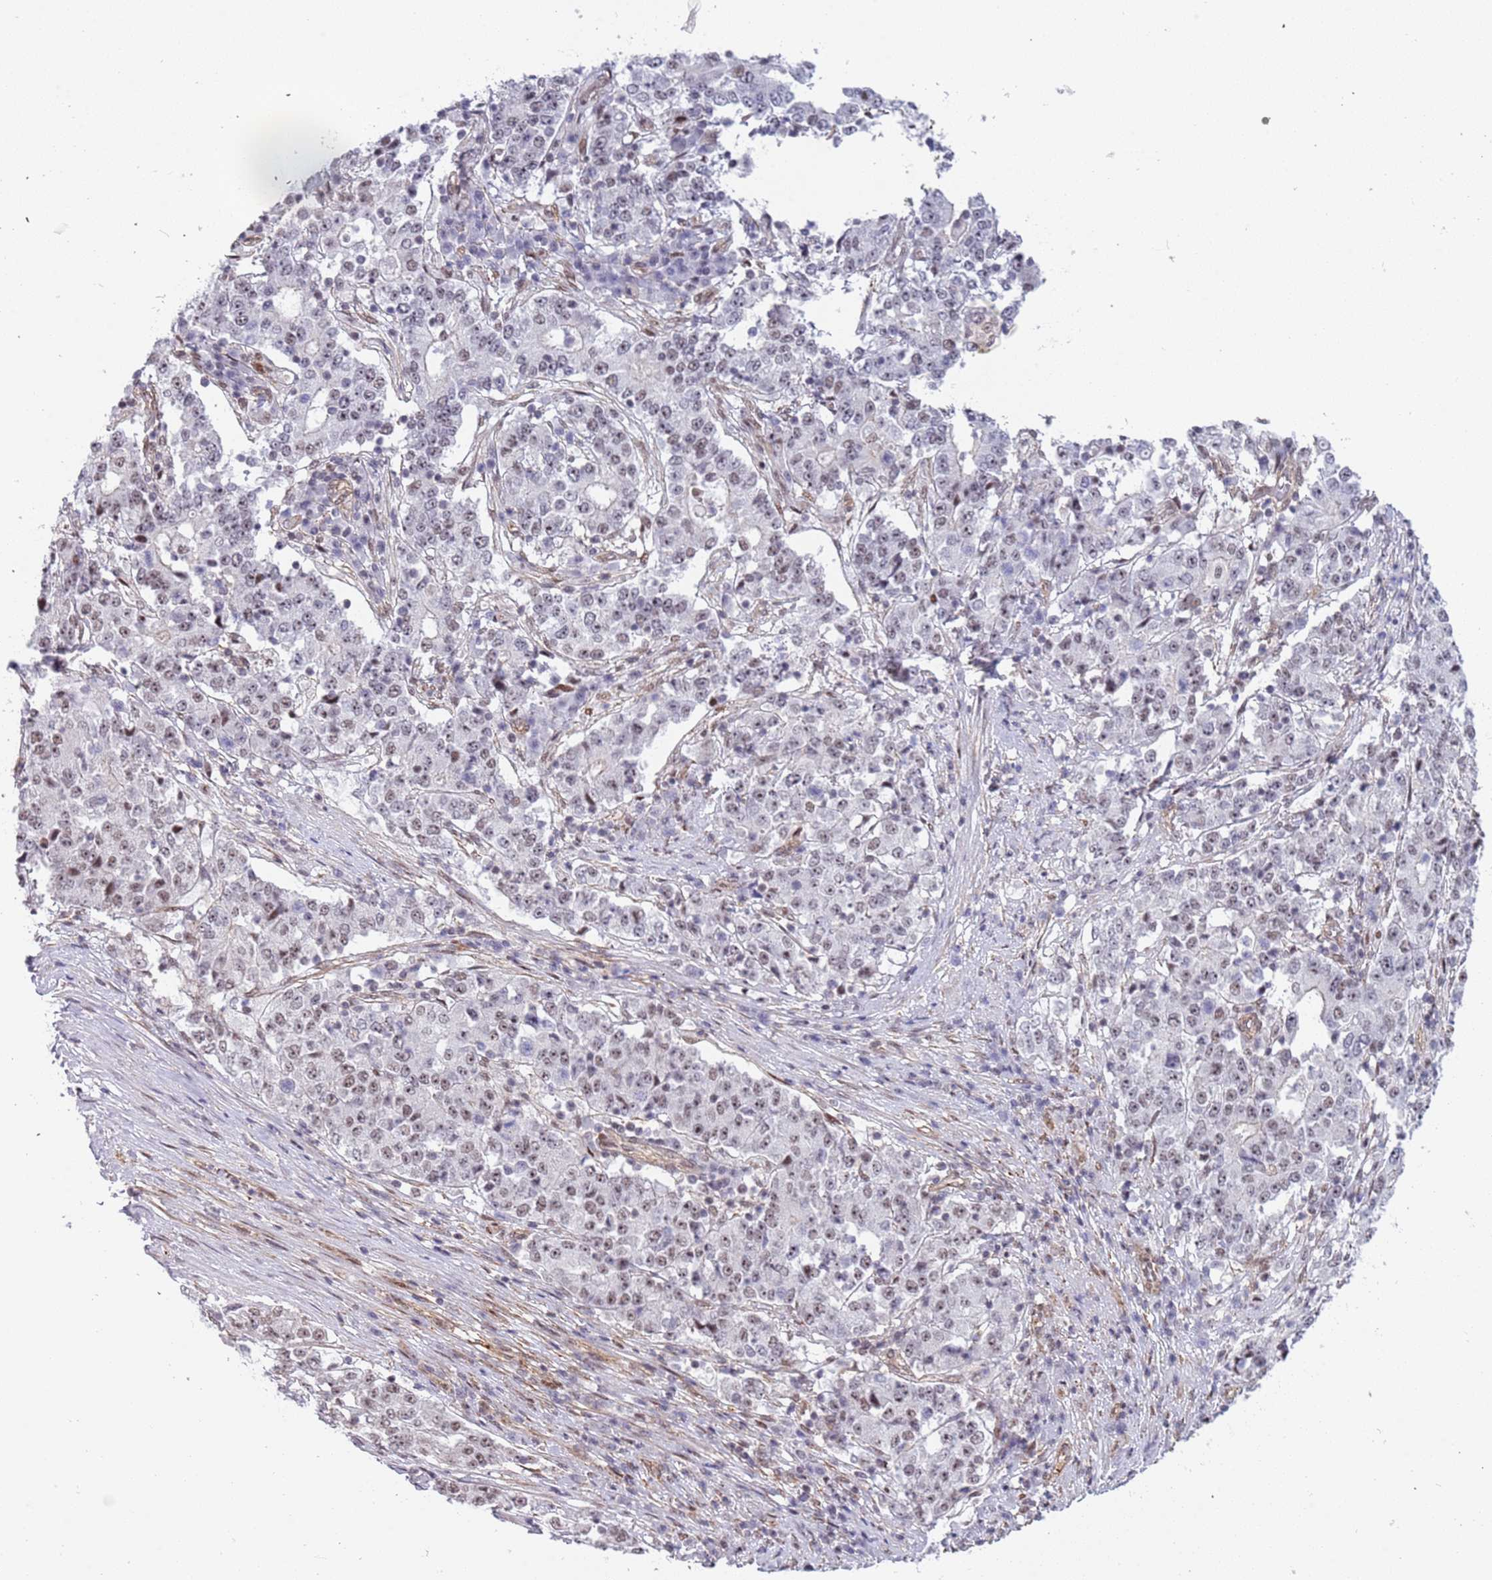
{"staining": {"intensity": "weak", "quantity": "25%-75%", "location": "nuclear"}, "tissue": "stomach cancer", "cell_type": "Tumor cells", "image_type": "cancer", "snomed": [{"axis": "morphology", "description": "Adenocarcinoma, NOS"}, {"axis": "topography", "description": "Stomach"}], "caption": "Stomach cancer (adenocarcinoma) tissue demonstrates weak nuclear staining in approximately 25%-75% of tumor cells", "gene": "LRMDA", "patient": {"sex": "male", "age": 59}}